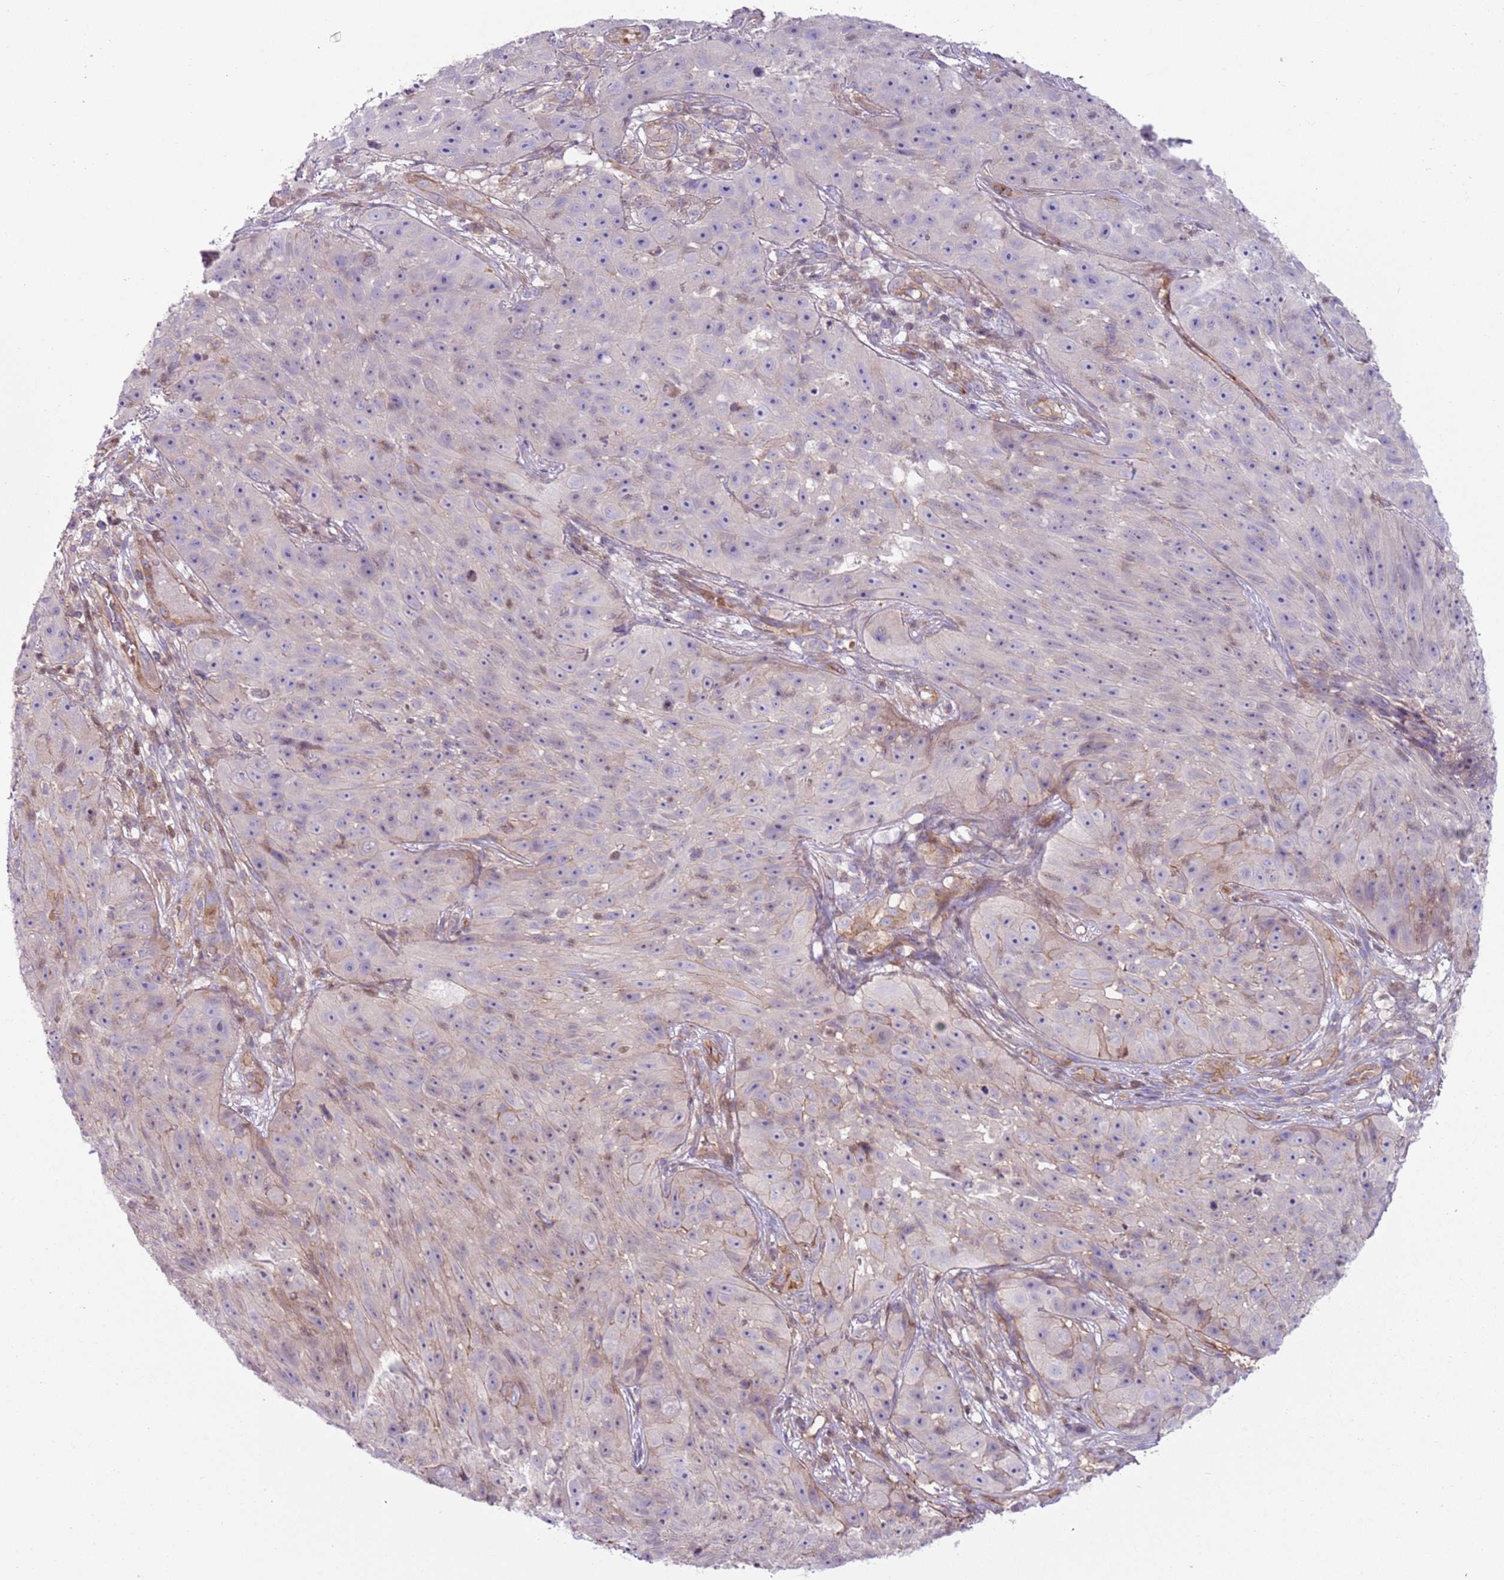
{"staining": {"intensity": "weak", "quantity": "<25%", "location": "cytoplasmic/membranous"}, "tissue": "skin cancer", "cell_type": "Tumor cells", "image_type": "cancer", "snomed": [{"axis": "morphology", "description": "Squamous cell carcinoma, NOS"}, {"axis": "topography", "description": "Skin"}], "caption": "Immunohistochemistry histopathology image of human squamous cell carcinoma (skin) stained for a protein (brown), which shows no positivity in tumor cells.", "gene": "GNAI3", "patient": {"sex": "female", "age": 87}}